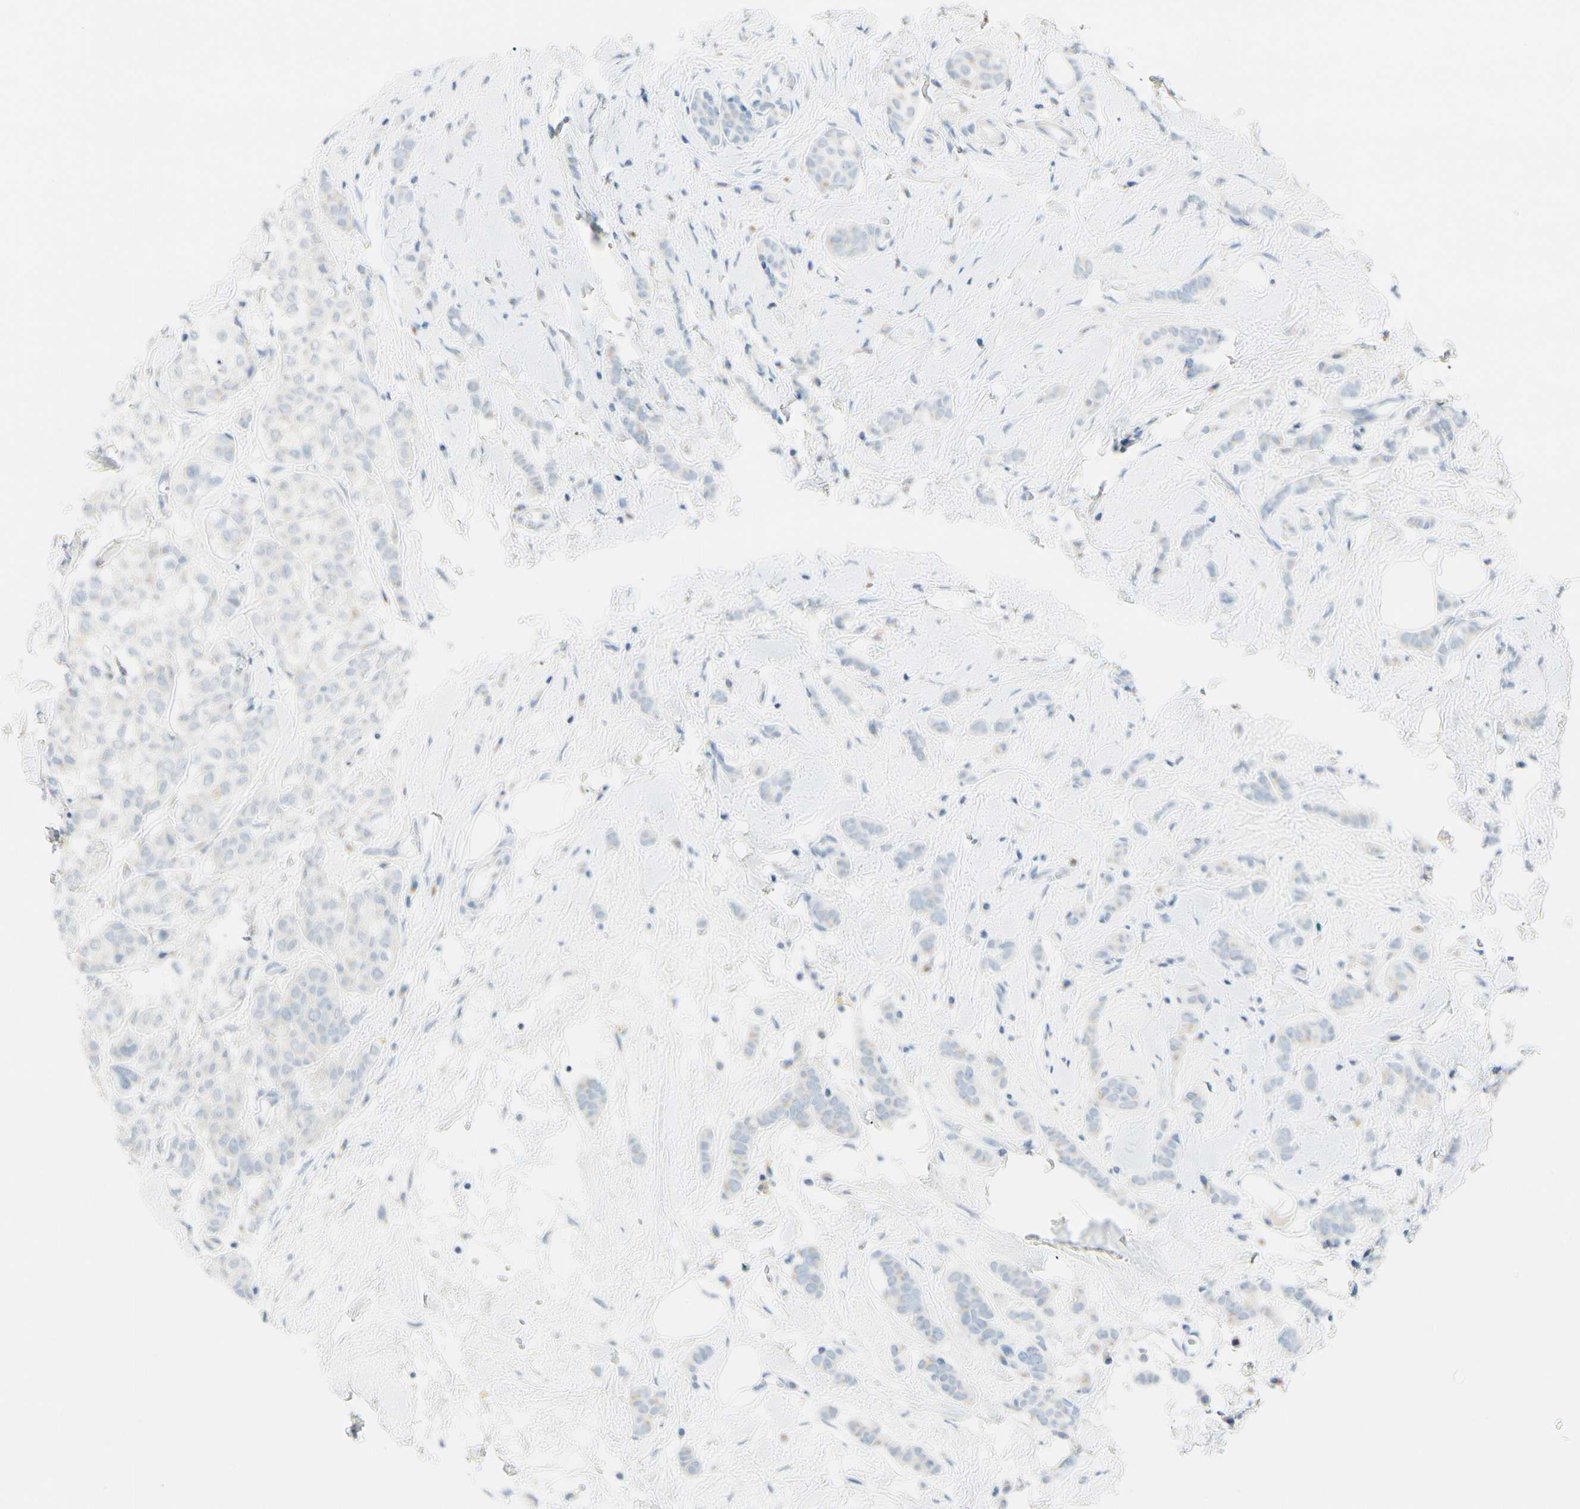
{"staining": {"intensity": "weak", "quantity": "<25%", "location": "cytoplasmic/membranous"}, "tissue": "breast cancer", "cell_type": "Tumor cells", "image_type": "cancer", "snomed": [{"axis": "morphology", "description": "Lobular carcinoma"}, {"axis": "topography", "description": "Breast"}], "caption": "IHC of human breast cancer demonstrates no expression in tumor cells.", "gene": "ABCA3", "patient": {"sex": "female", "age": 60}}